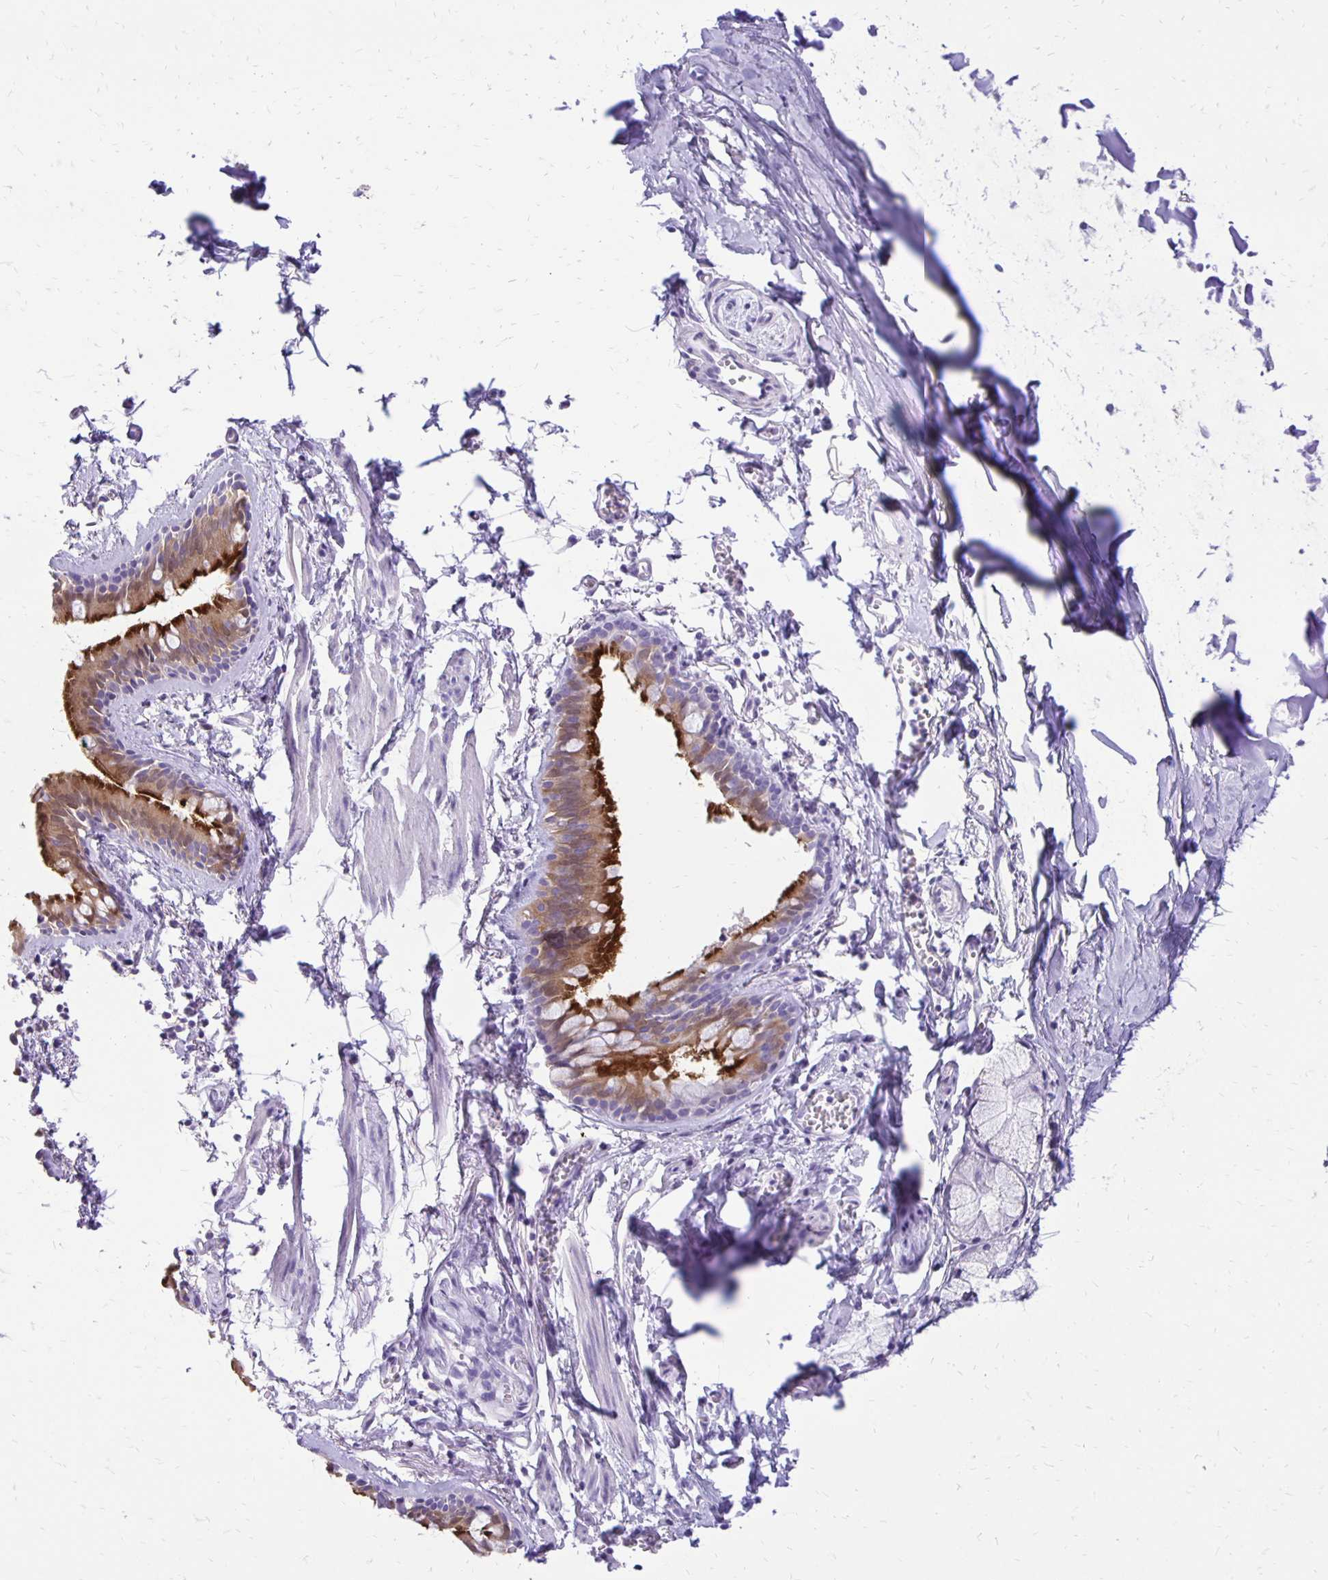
{"staining": {"intensity": "strong", "quantity": "25%-75%", "location": "cytoplasmic/membranous"}, "tissue": "bronchus", "cell_type": "Respiratory epithelial cells", "image_type": "normal", "snomed": [{"axis": "morphology", "description": "Normal tissue, NOS"}, {"axis": "topography", "description": "Cartilage tissue"}, {"axis": "topography", "description": "Bronchus"}], "caption": "Bronchus was stained to show a protein in brown. There is high levels of strong cytoplasmic/membranous expression in about 25%-75% of respiratory epithelial cells.", "gene": "ANKRD45", "patient": {"sex": "female", "age": 59}}